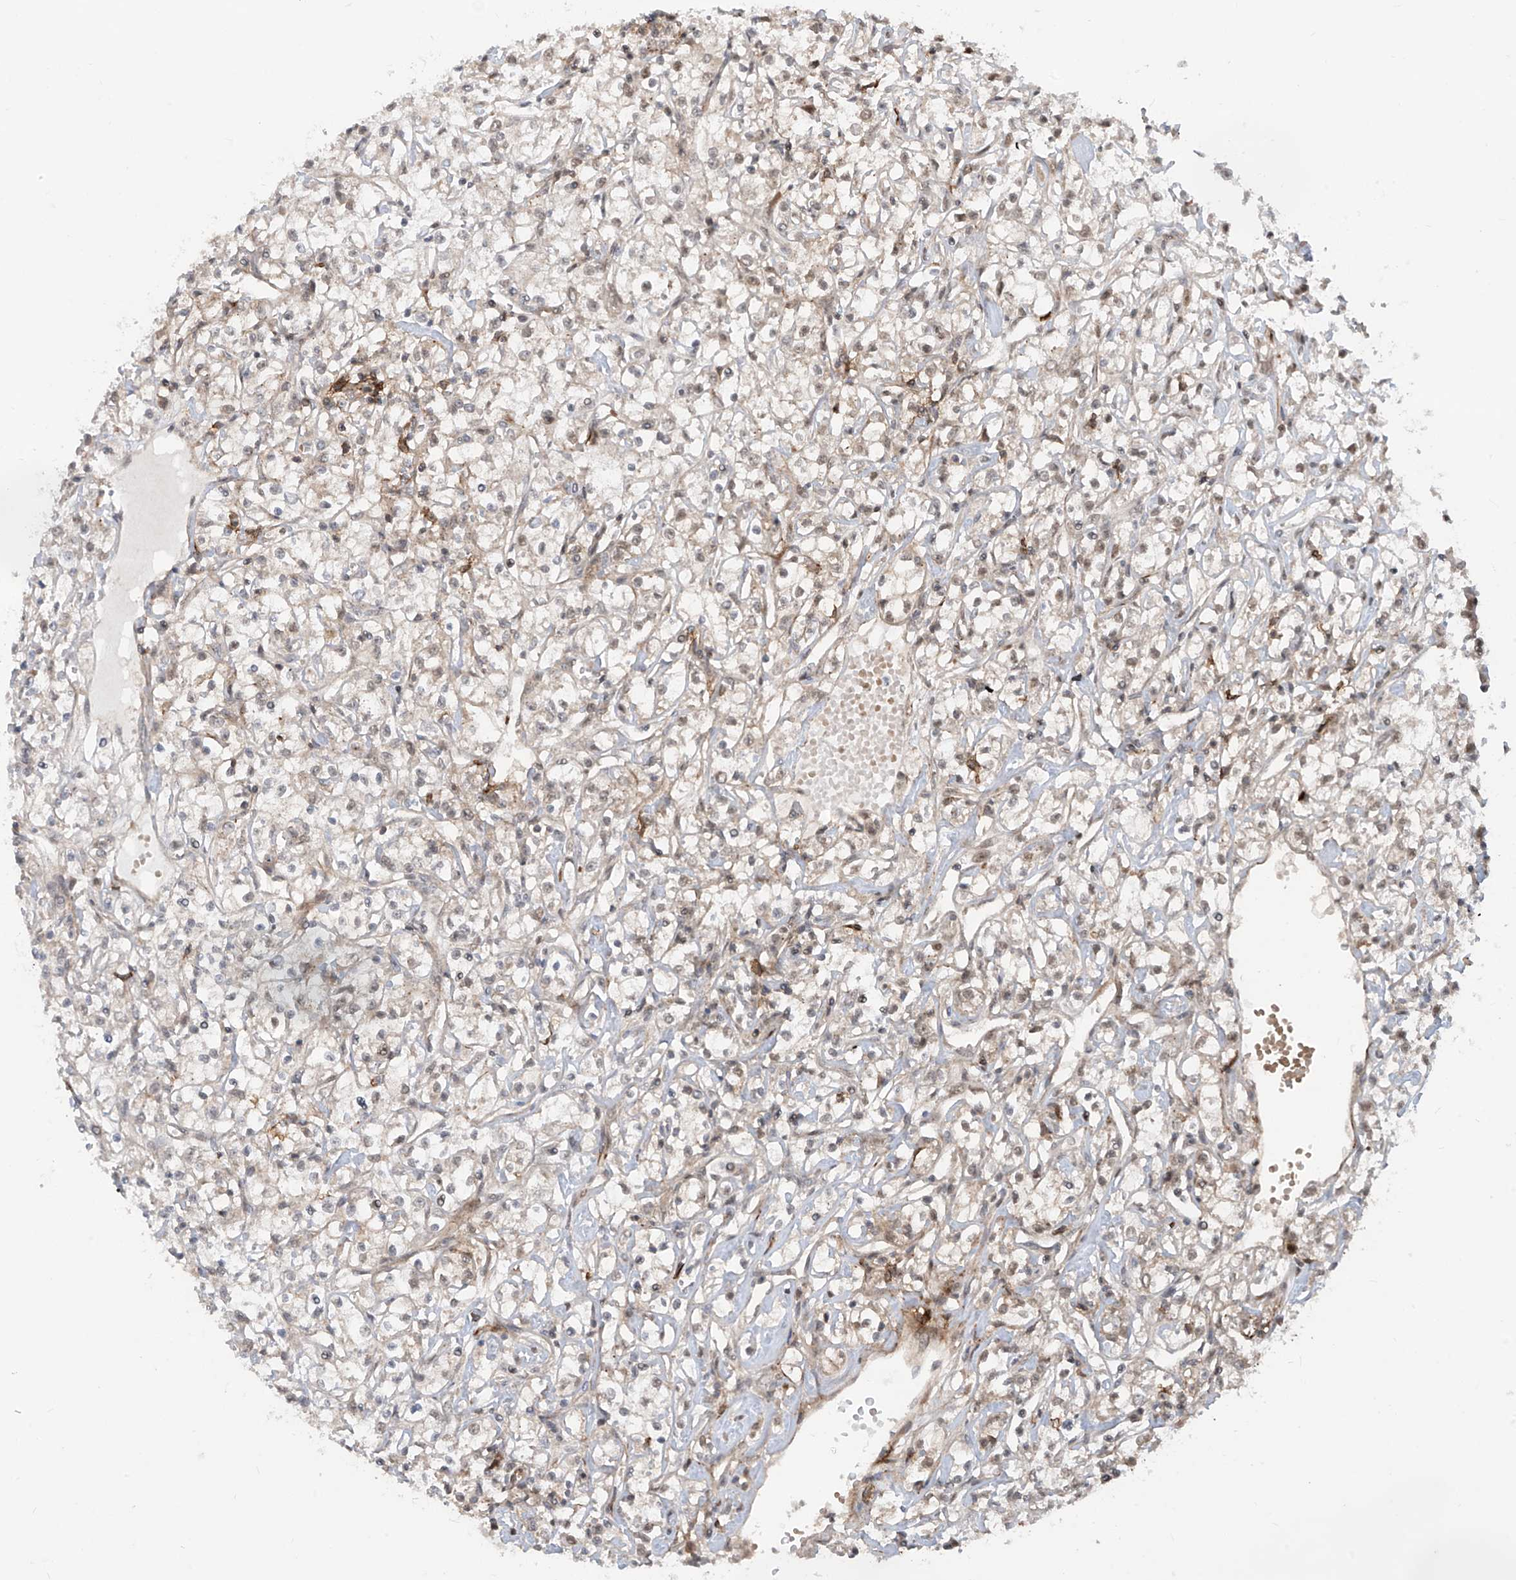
{"staining": {"intensity": "weak", "quantity": ">75%", "location": "nuclear"}, "tissue": "renal cancer", "cell_type": "Tumor cells", "image_type": "cancer", "snomed": [{"axis": "morphology", "description": "Adenocarcinoma, NOS"}, {"axis": "topography", "description": "Kidney"}], "caption": "Weak nuclear staining for a protein is seen in approximately >75% of tumor cells of renal adenocarcinoma using IHC.", "gene": "LAGE3", "patient": {"sex": "female", "age": 59}}